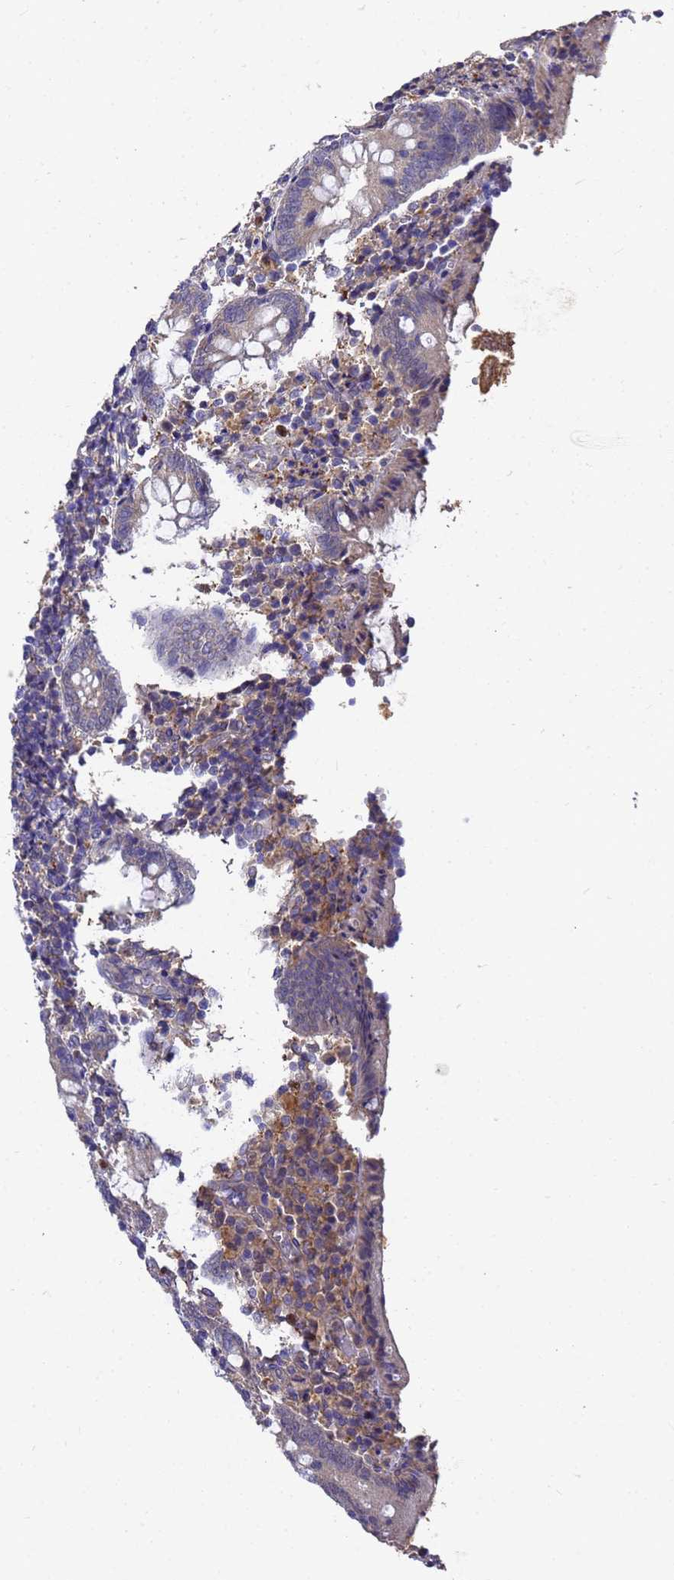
{"staining": {"intensity": "moderate", "quantity": "<25%", "location": "cytoplasmic/membranous"}, "tissue": "appendix", "cell_type": "Glandular cells", "image_type": "normal", "snomed": [{"axis": "morphology", "description": "Normal tissue, NOS"}, {"axis": "topography", "description": "Appendix"}], "caption": "A histopathology image of appendix stained for a protein displays moderate cytoplasmic/membranous brown staining in glandular cells.", "gene": "SLC35E2B", "patient": {"sex": "female", "age": 17}}